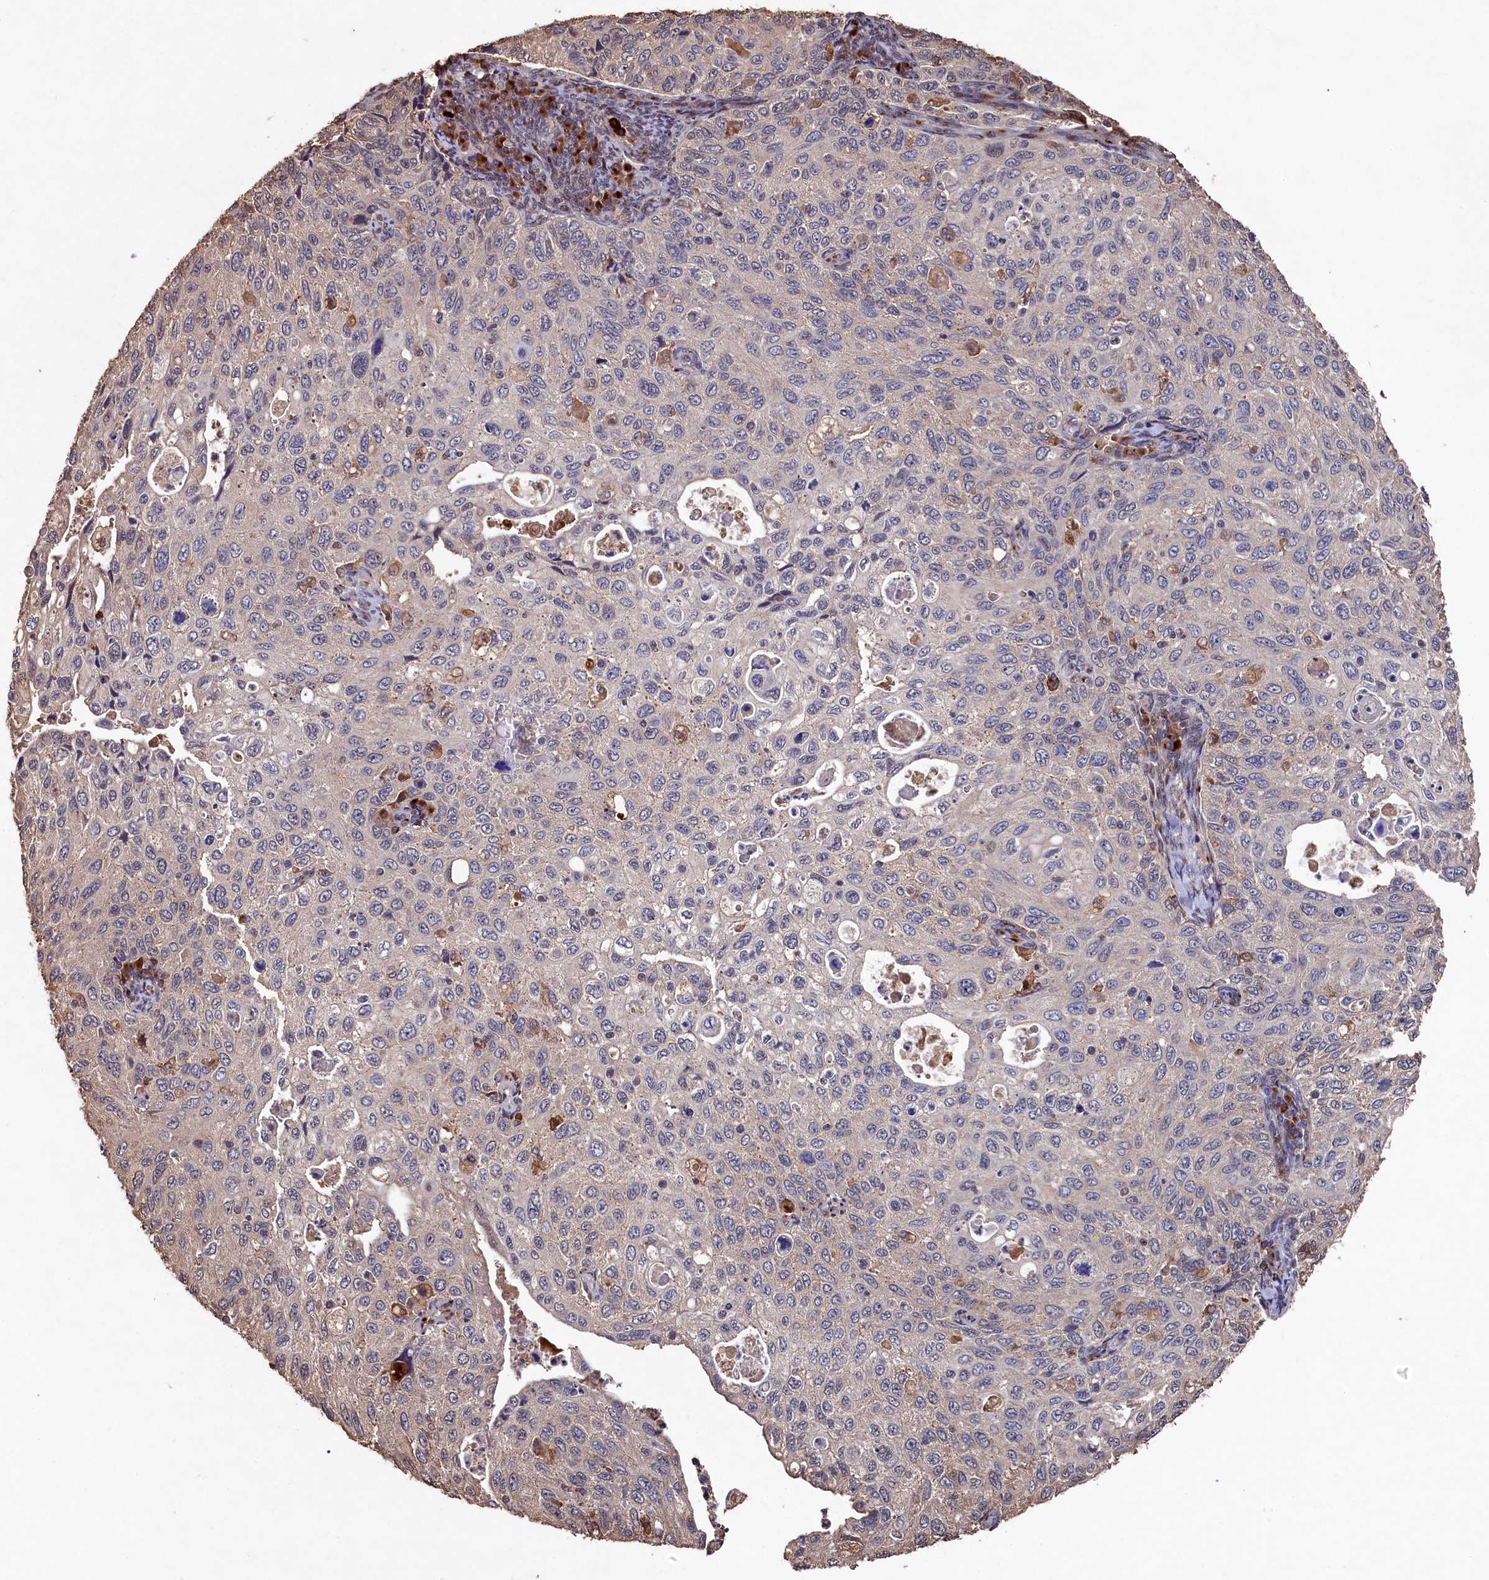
{"staining": {"intensity": "negative", "quantity": "none", "location": "none"}, "tissue": "cervical cancer", "cell_type": "Tumor cells", "image_type": "cancer", "snomed": [{"axis": "morphology", "description": "Squamous cell carcinoma, NOS"}, {"axis": "topography", "description": "Cervix"}], "caption": "Tumor cells are negative for protein expression in human cervical cancer (squamous cell carcinoma).", "gene": "NAA60", "patient": {"sex": "female", "age": 70}}